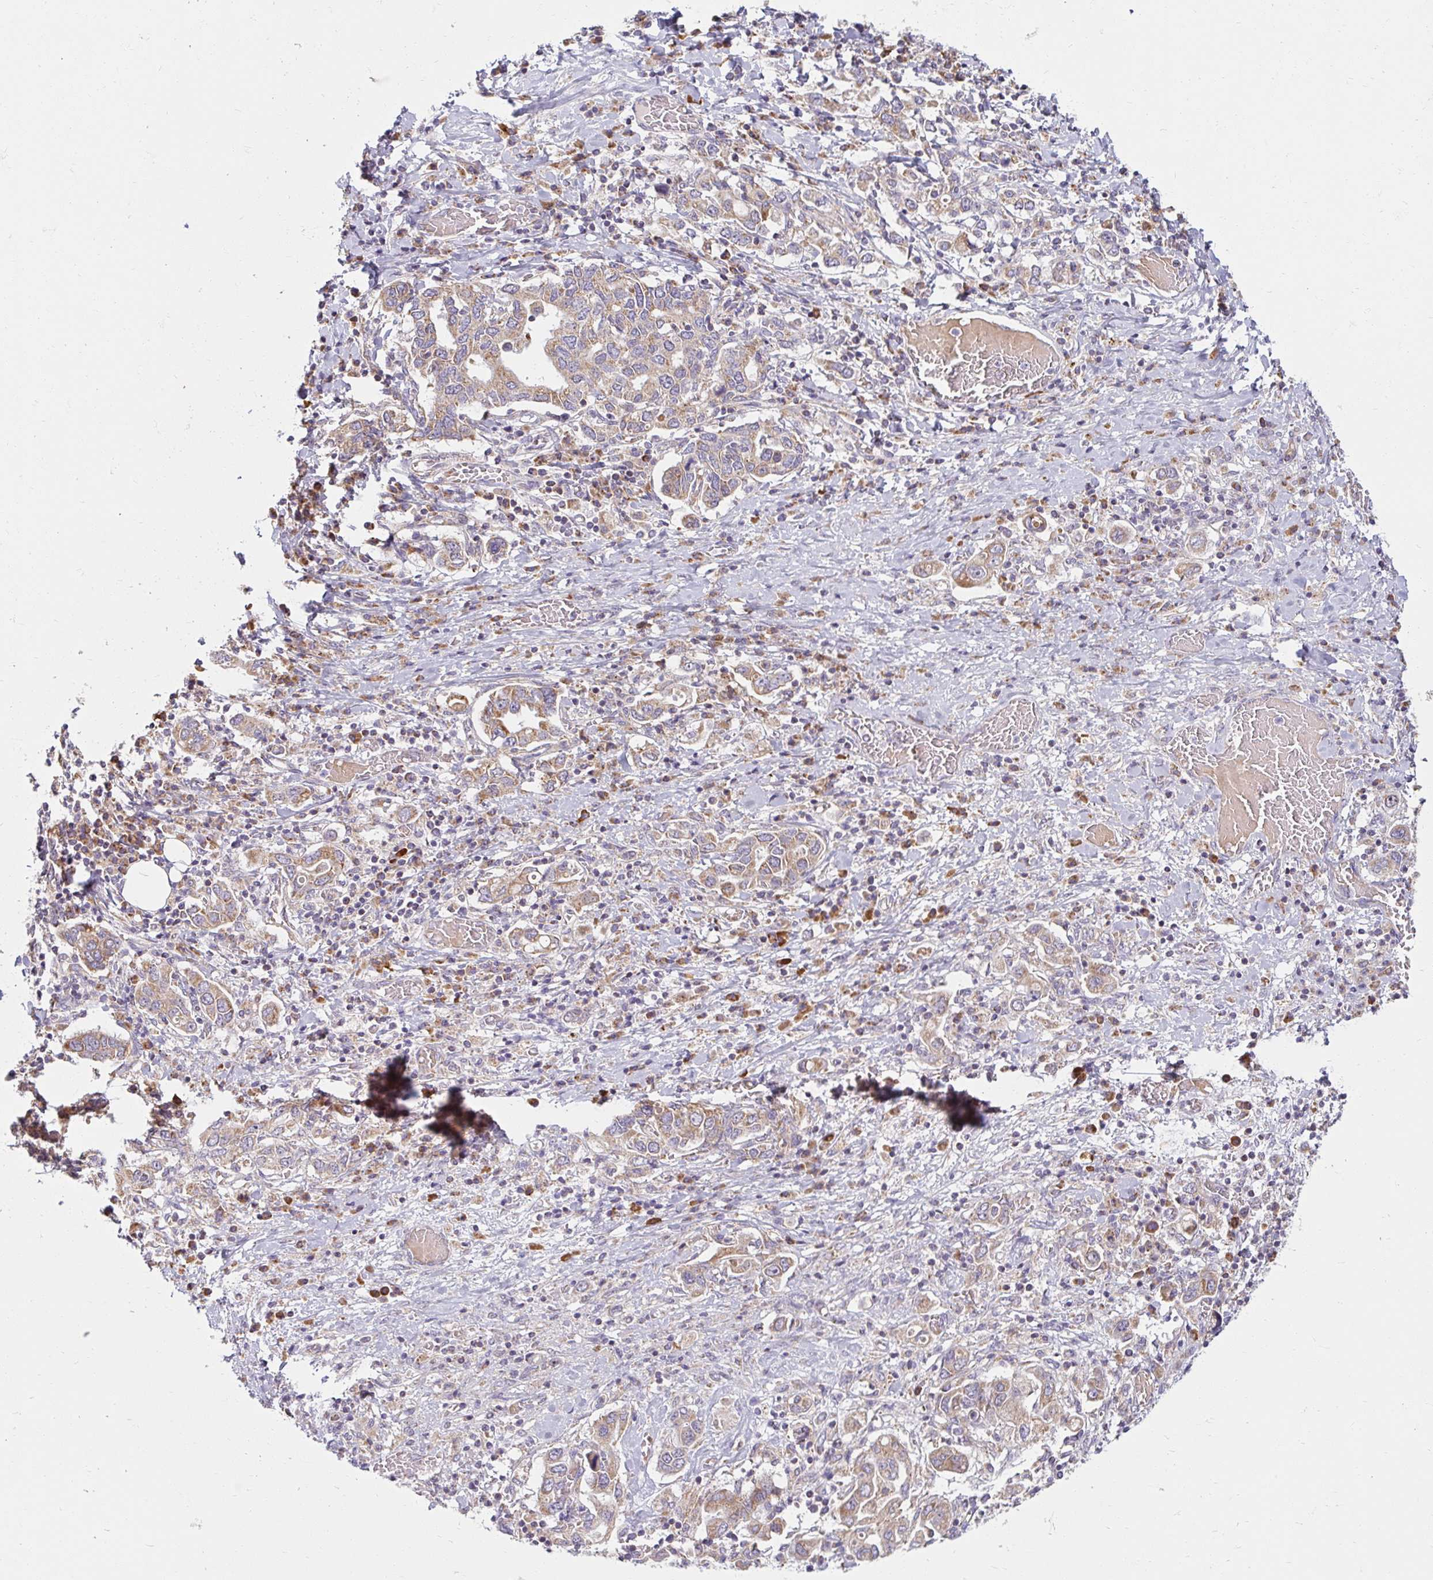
{"staining": {"intensity": "weak", "quantity": ">75%", "location": "cytoplasmic/membranous"}, "tissue": "stomach cancer", "cell_type": "Tumor cells", "image_type": "cancer", "snomed": [{"axis": "morphology", "description": "Adenocarcinoma, NOS"}, {"axis": "topography", "description": "Stomach, upper"}, {"axis": "topography", "description": "Stomach"}], "caption": "A high-resolution micrograph shows immunohistochemistry staining of stomach adenocarcinoma, which displays weak cytoplasmic/membranous staining in about >75% of tumor cells. (DAB = brown stain, brightfield microscopy at high magnification).", "gene": "SKP2", "patient": {"sex": "male", "age": 62}}